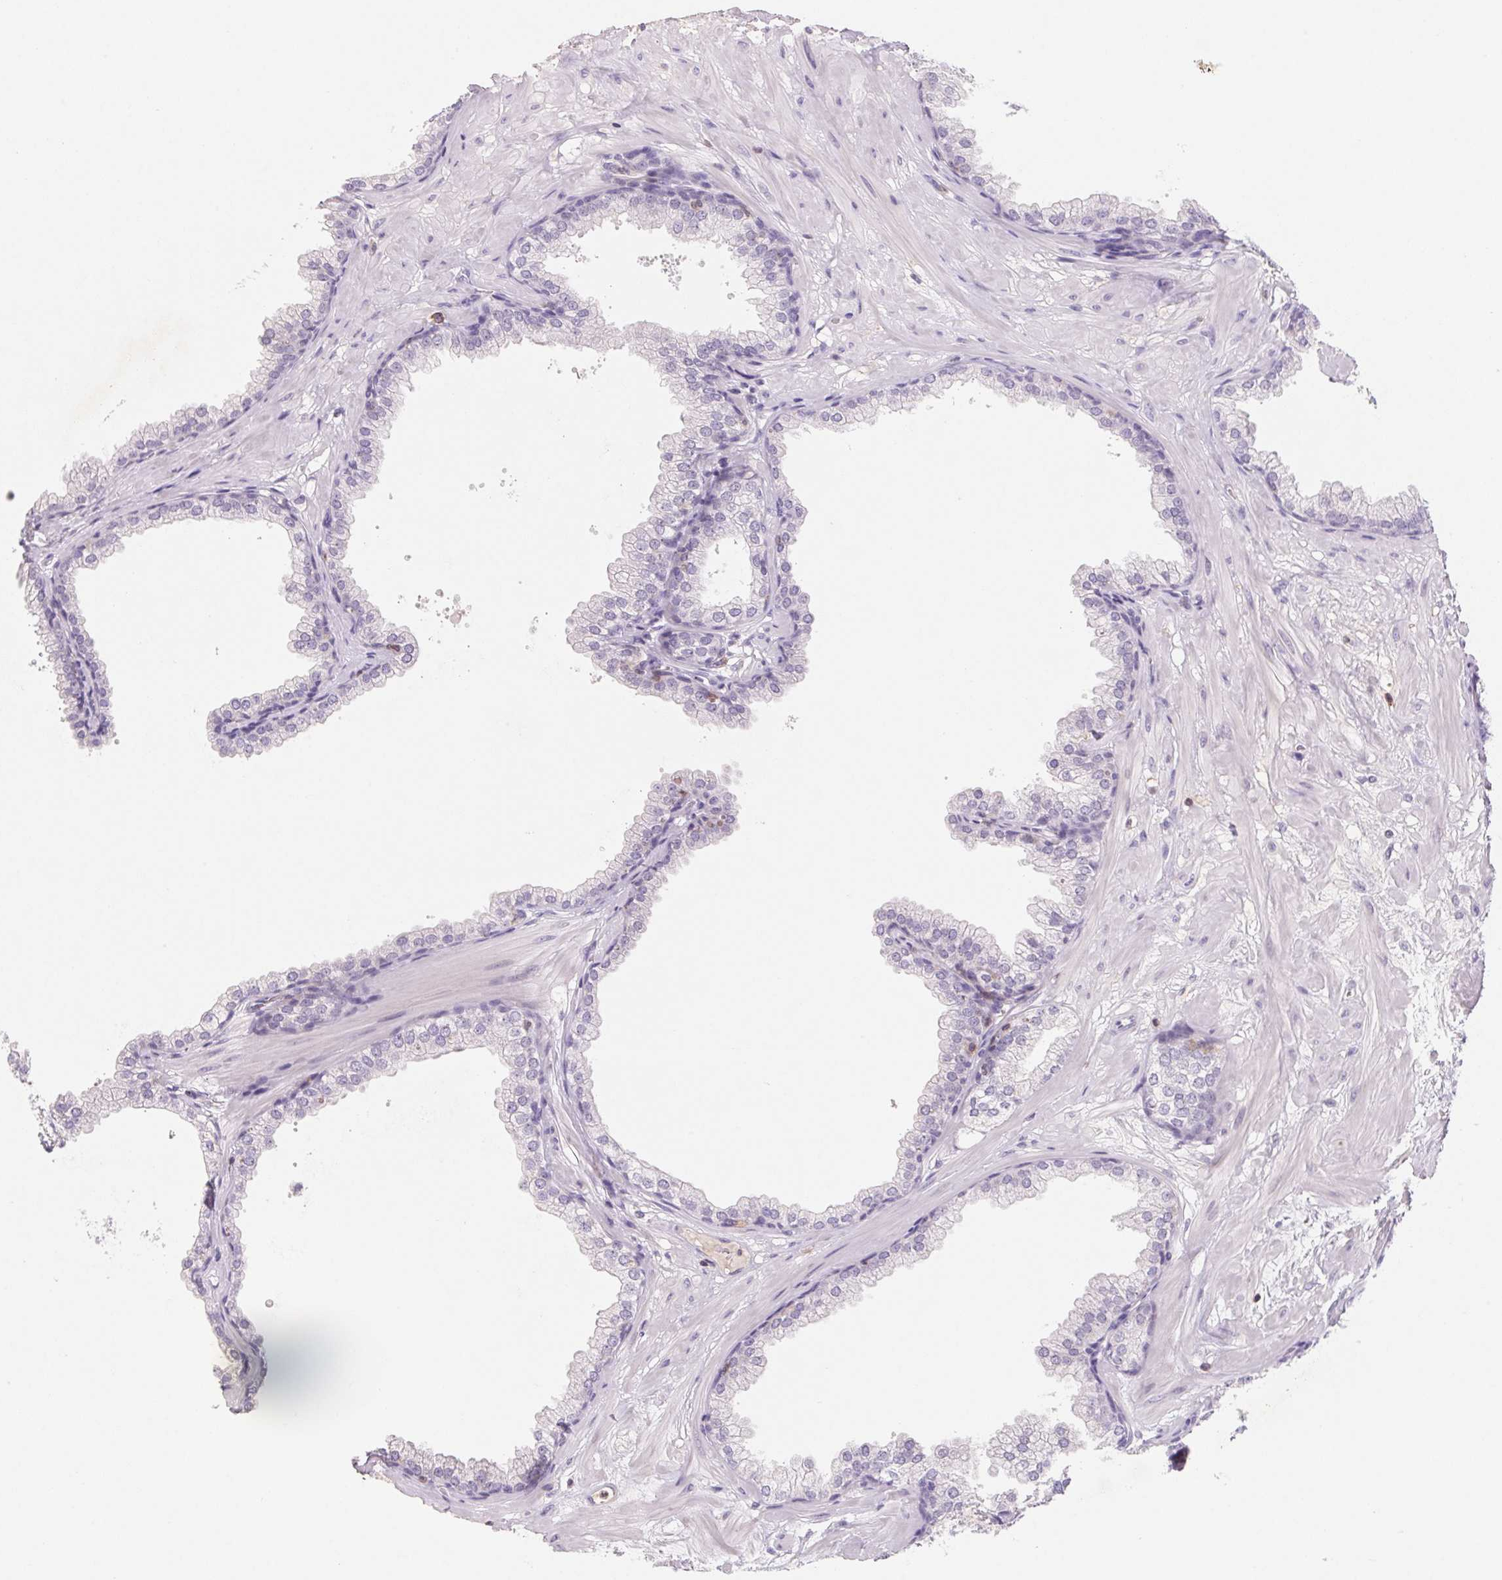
{"staining": {"intensity": "negative", "quantity": "none", "location": "none"}, "tissue": "prostate", "cell_type": "Glandular cells", "image_type": "normal", "snomed": [{"axis": "morphology", "description": "Normal tissue, NOS"}, {"axis": "topography", "description": "Prostate"}], "caption": "This is a image of immunohistochemistry staining of unremarkable prostate, which shows no staining in glandular cells. (Stains: DAB (3,3'-diaminobenzidine) IHC with hematoxylin counter stain, Microscopy: brightfield microscopy at high magnification).", "gene": "KIF26A", "patient": {"sex": "male", "age": 37}}